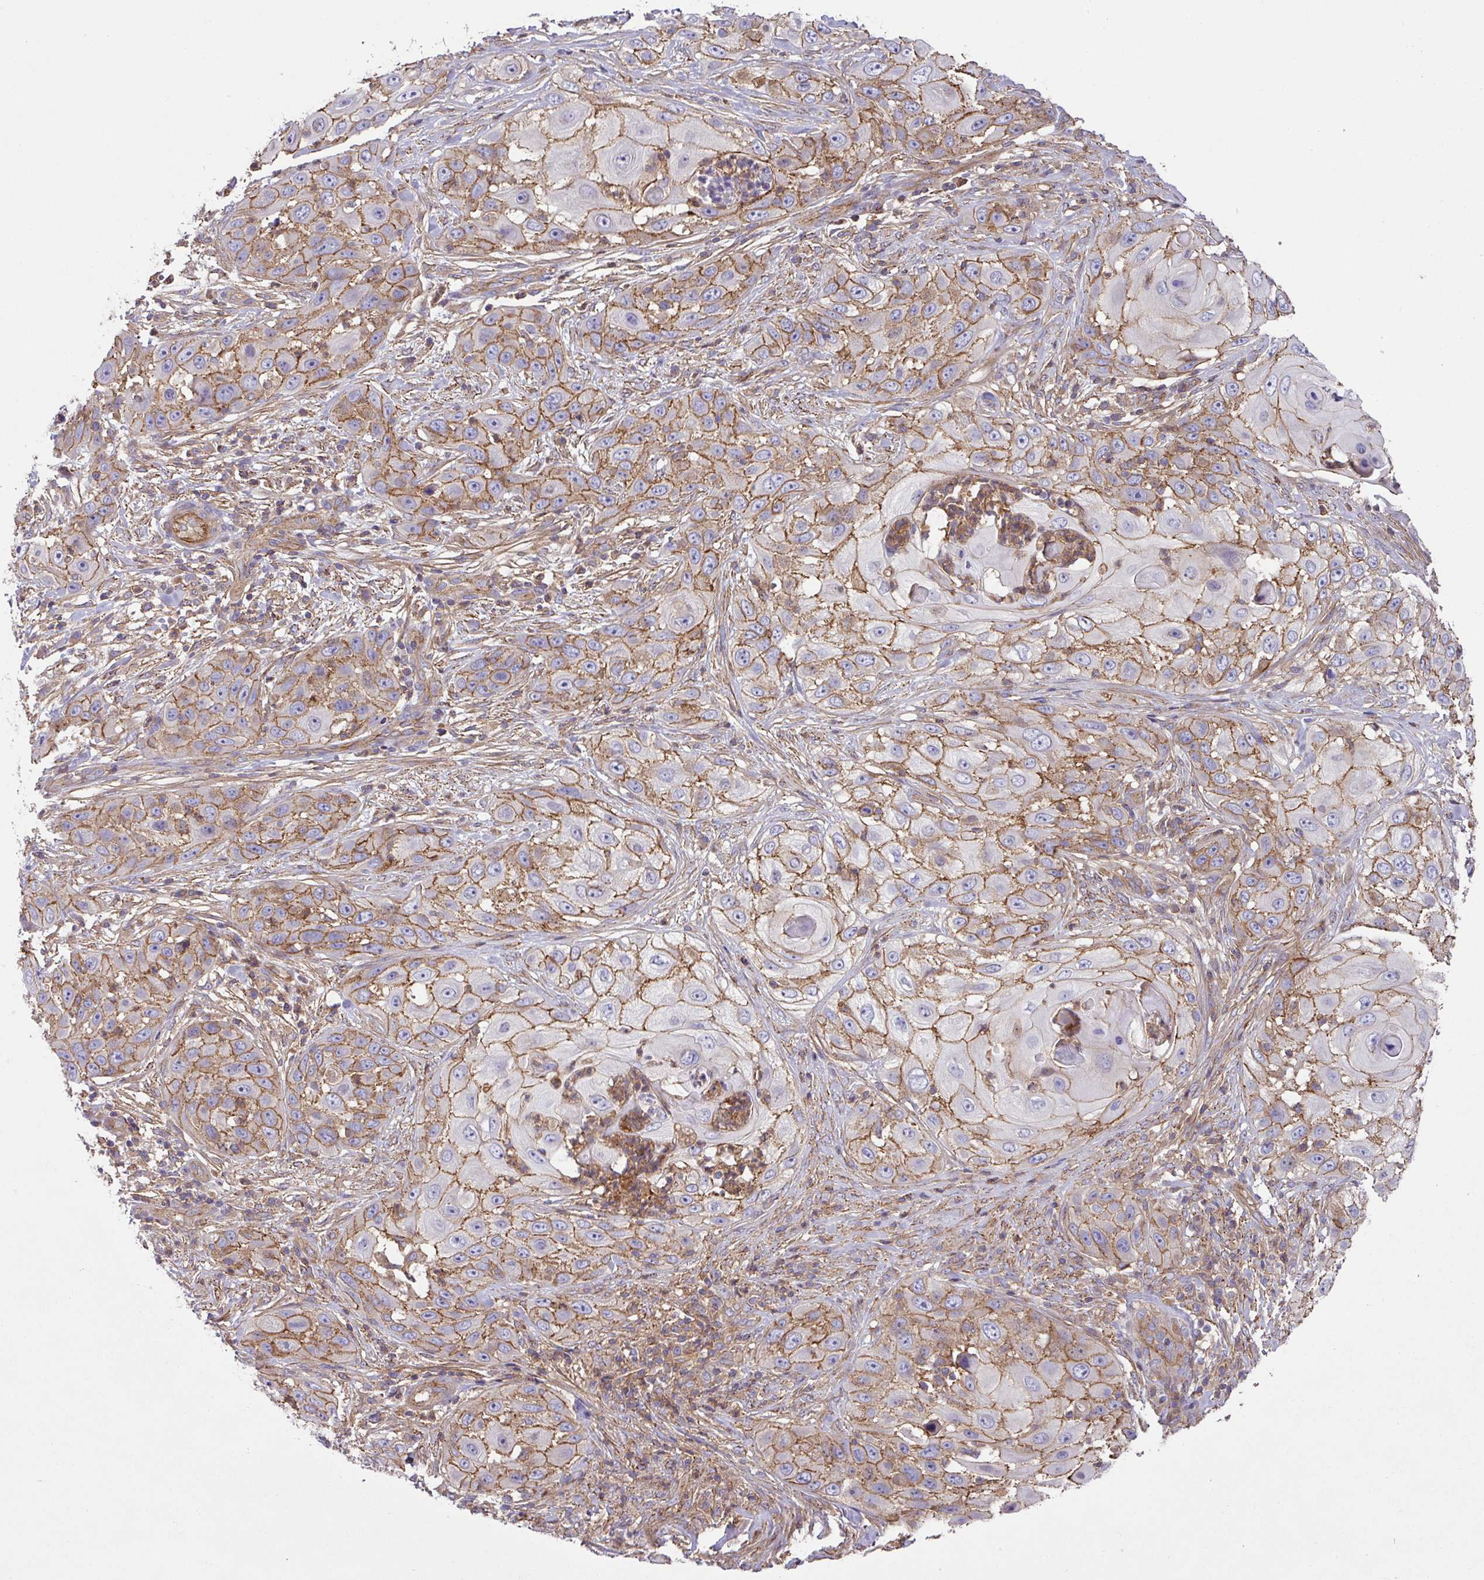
{"staining": {"intensity": "moderate", "quantity": ">75%", "location": "cytoplasmic/membranous"}, "tissue": "skin cancer", "cell_type": "Tumor cells", "image_type": "cancer", "snomed": [{"axis": "morphology", "description": "Squamous cell carcinoma, NOS"}, {"axis": "topography", "description": "Skin"}], "caption": "Skin cancer stained with immunohistochemistry (IHC) reveals moderate cytoplasmic/membranous expression in about >75% of tumor cells.", "gene": "RIC1", "patient": {"sex": "female", "age": 44}}